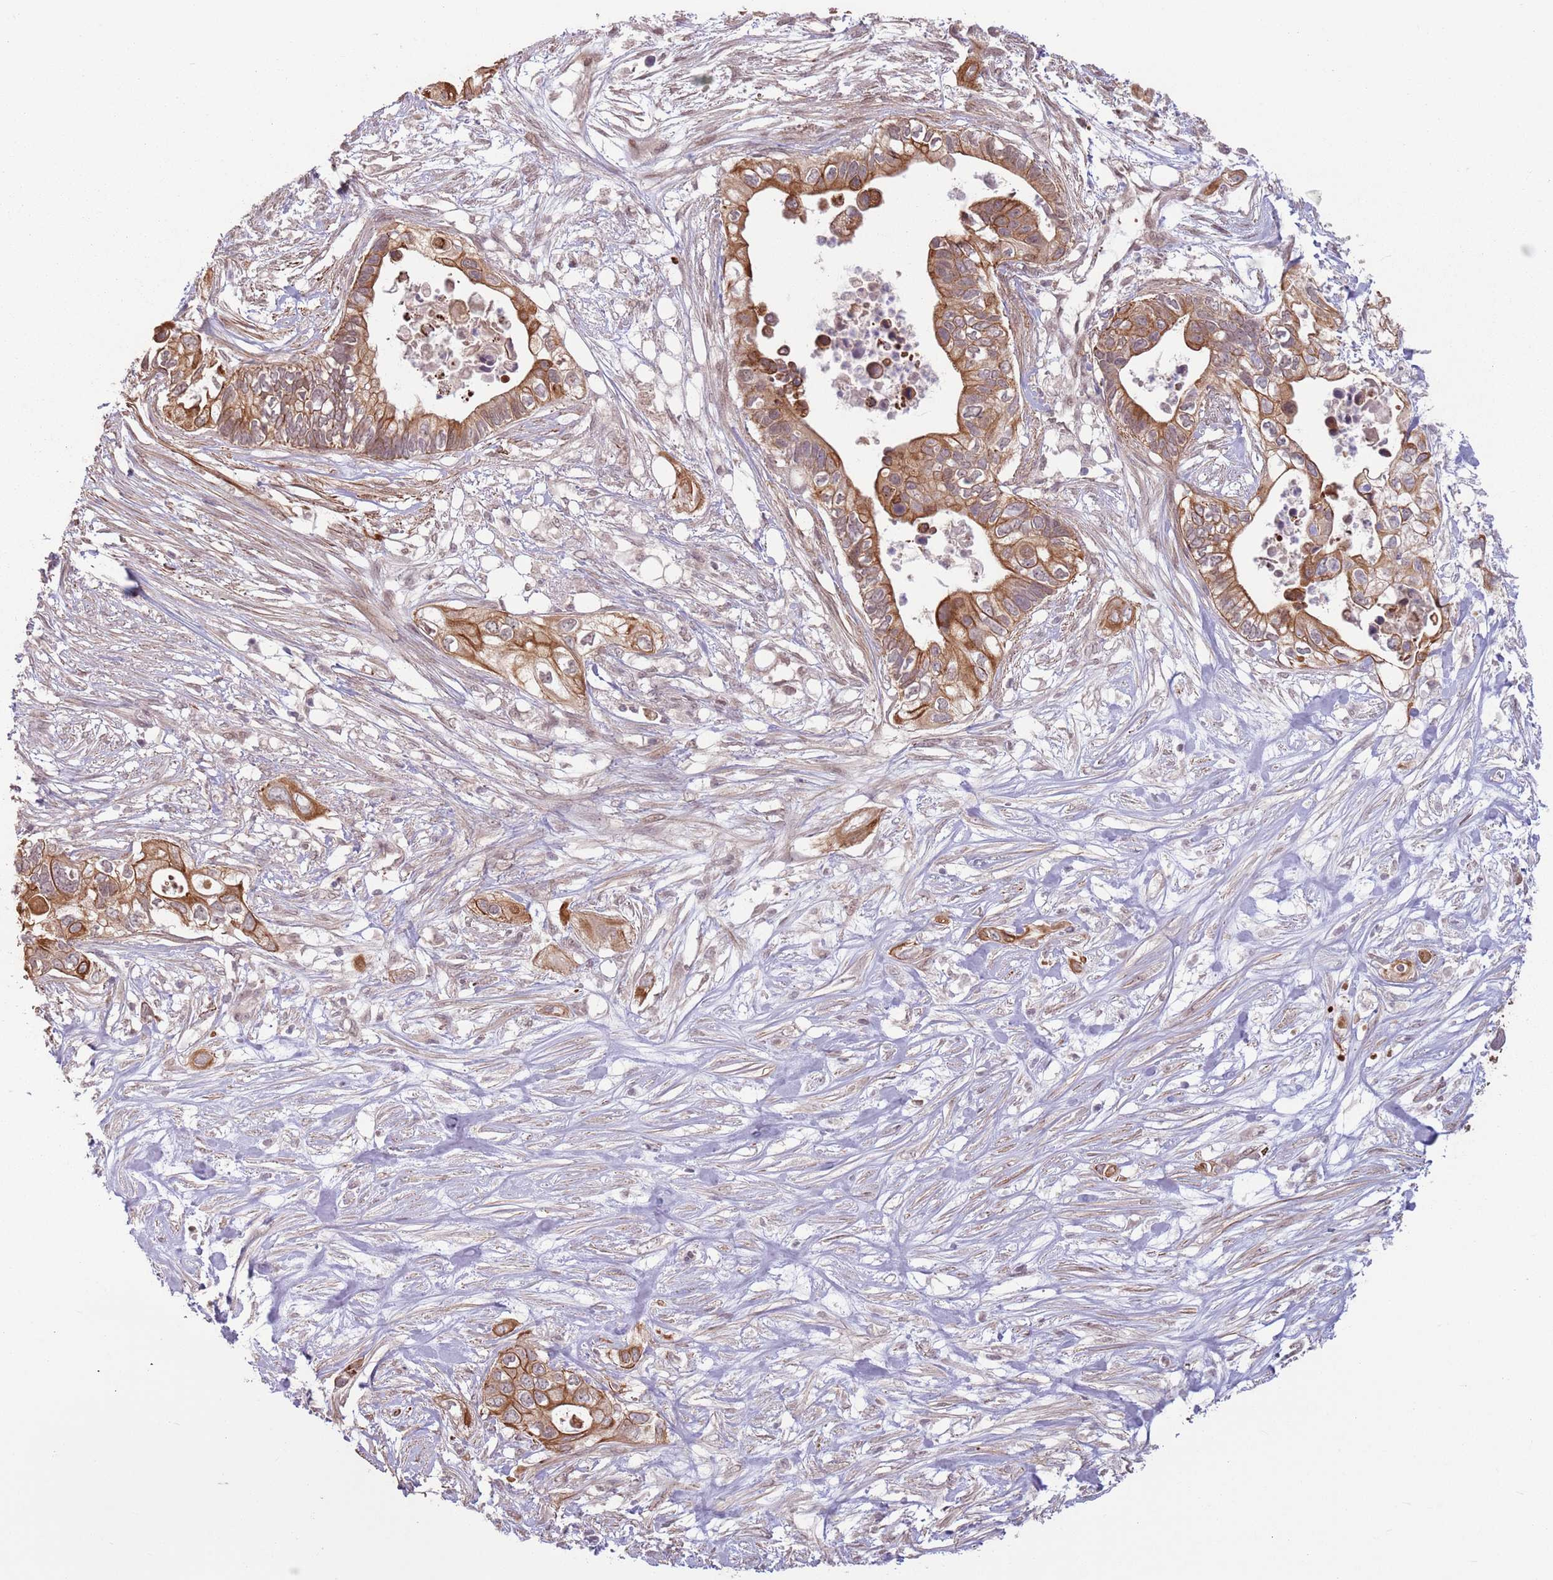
{"staining": {"intensity": "moderate", "quantity": ">75%", "location": "cytoplasmic/membranous"}, "tissue": "pancreatic cancer", "cell_type": "Tumor cells", "image_type": "cancer", "snomed": [{"axis": "morphology", "description": "Adenocarcinoma, NOS"}, {"axis": "topography", "description": "Pancreas"}], "caption": "Pancreatic cancer stained for a protein shows moderate cytoplasmic/membranous positivity in tumor cells.", "gene": "CCDC154", "patient": {"sex": "female", "age": 63}}